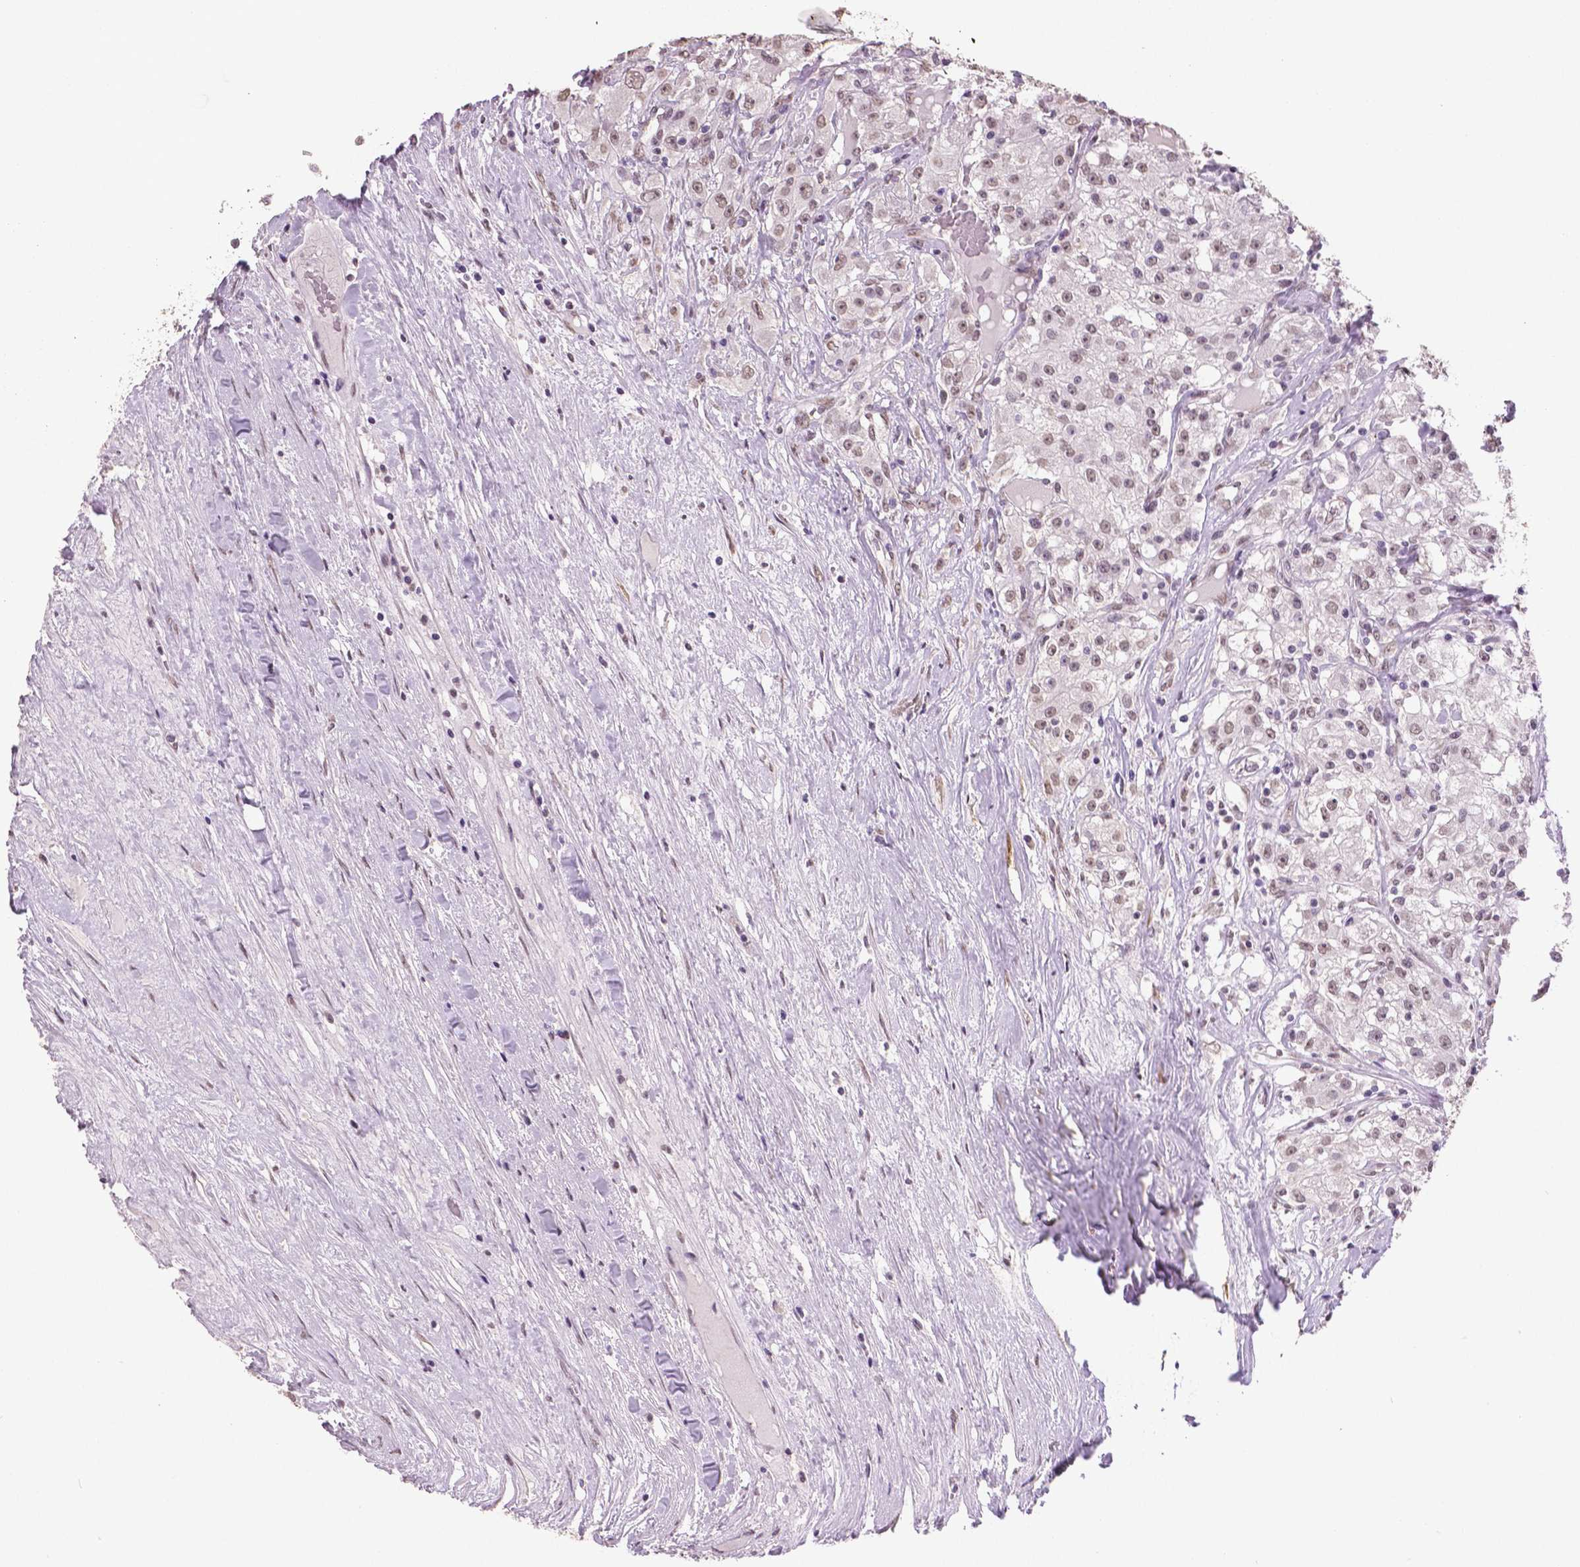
{"staining": {"intensity": "negative", "quantity": "none", "location": "none"}, "tissue": "renal cancer", "cell_type": "Tumor cells", "image_type": "cancer", "snomed": [{"axis": "morphology", "description": "Adenocarcinoma, NOS"}, {"axis": "topography", "description": "Kidney"}], "caption": "Tumor cells show no significant positivity in adenocarcinoma (renal).", "gene": "IGF2BP1", "patient": {"sex": "female", "age": 67}}